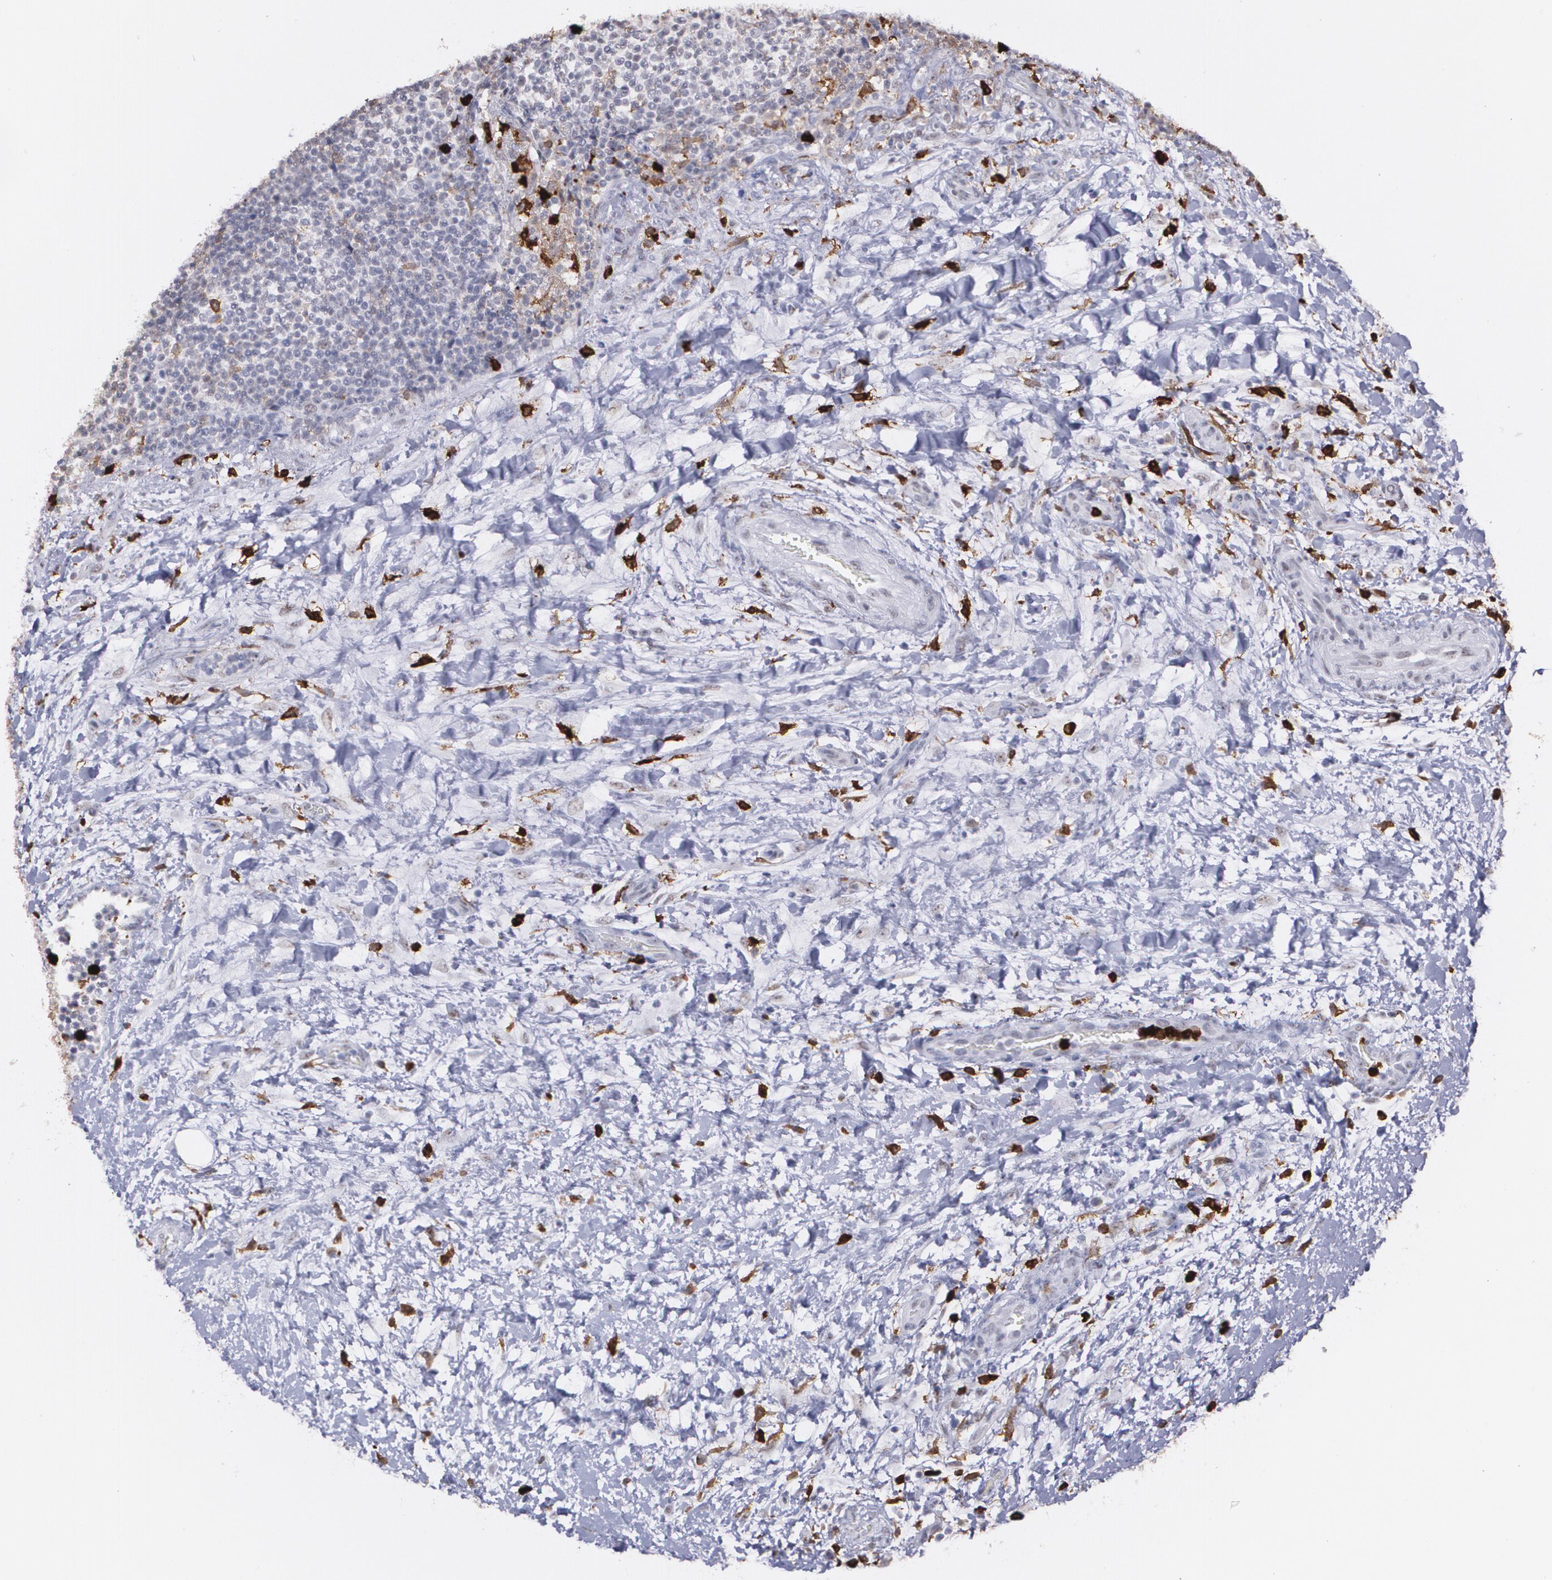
{"staining": {"intensity": "negative", "quantity": "none", "location": "none"}, "tissue": "lymphoma", "cell_type": "Tumor cells", "image_type": "cancer", "snomed": [{"axis": "morphology", "description": "Malignant lymphoma, non-Hodgkin's type, Low grade"}, {"axis": "topography", "description": "Lymph node"}], "caption": "Lymphoma was stained to show a protein in brown. There is no significant expression in tumor cells.", "gene": "NCF2", "patient": {"sex": "female", "age": 76}}